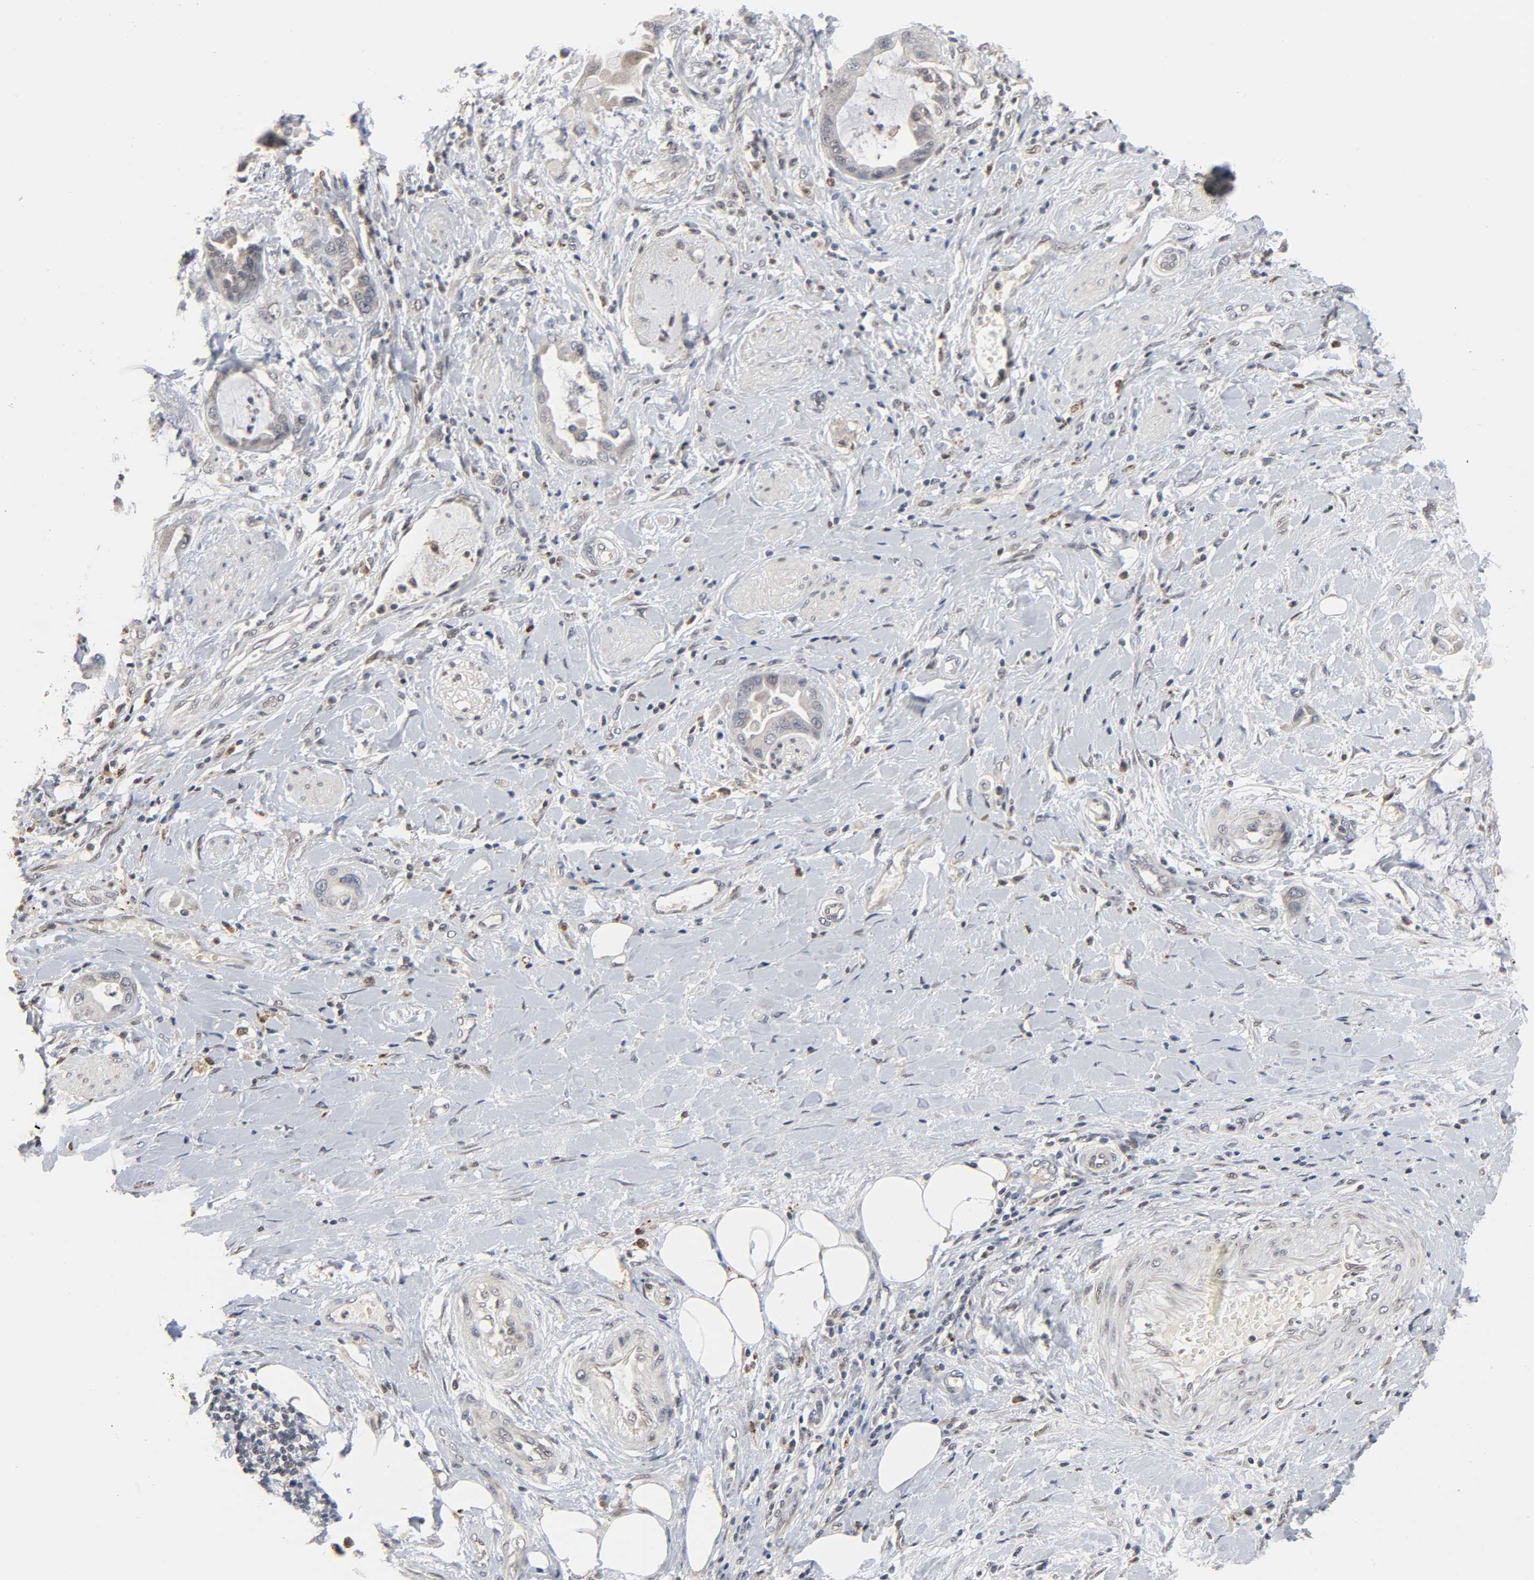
{"staining": {"intensity": "negative", "quantity": "none", "location": "none"}, "tissue": "pancreatic cancer", "cell_type": "Tumor cells", "image_type": "cancer", "snomed": [{"axis": "morphology", "description": "Adenocarcinoma, NOS"}, {"axis": "morphology", "description": "Adenocarcinoma, metastatic, NOS"}, {"axis": "topography", "description": "Lymph node"}, {"axis": "topography", "description": "Pancreas"}, {"axis": "topography", "description": "Duodenum"}], "caption": "High power microscopy micrograph of an IHC micrograph of pancreatic cancer, revealing no significant expression in tumor cells.", "gene": "KAT2B", "patient": {"sex": "female", "age": 64}}